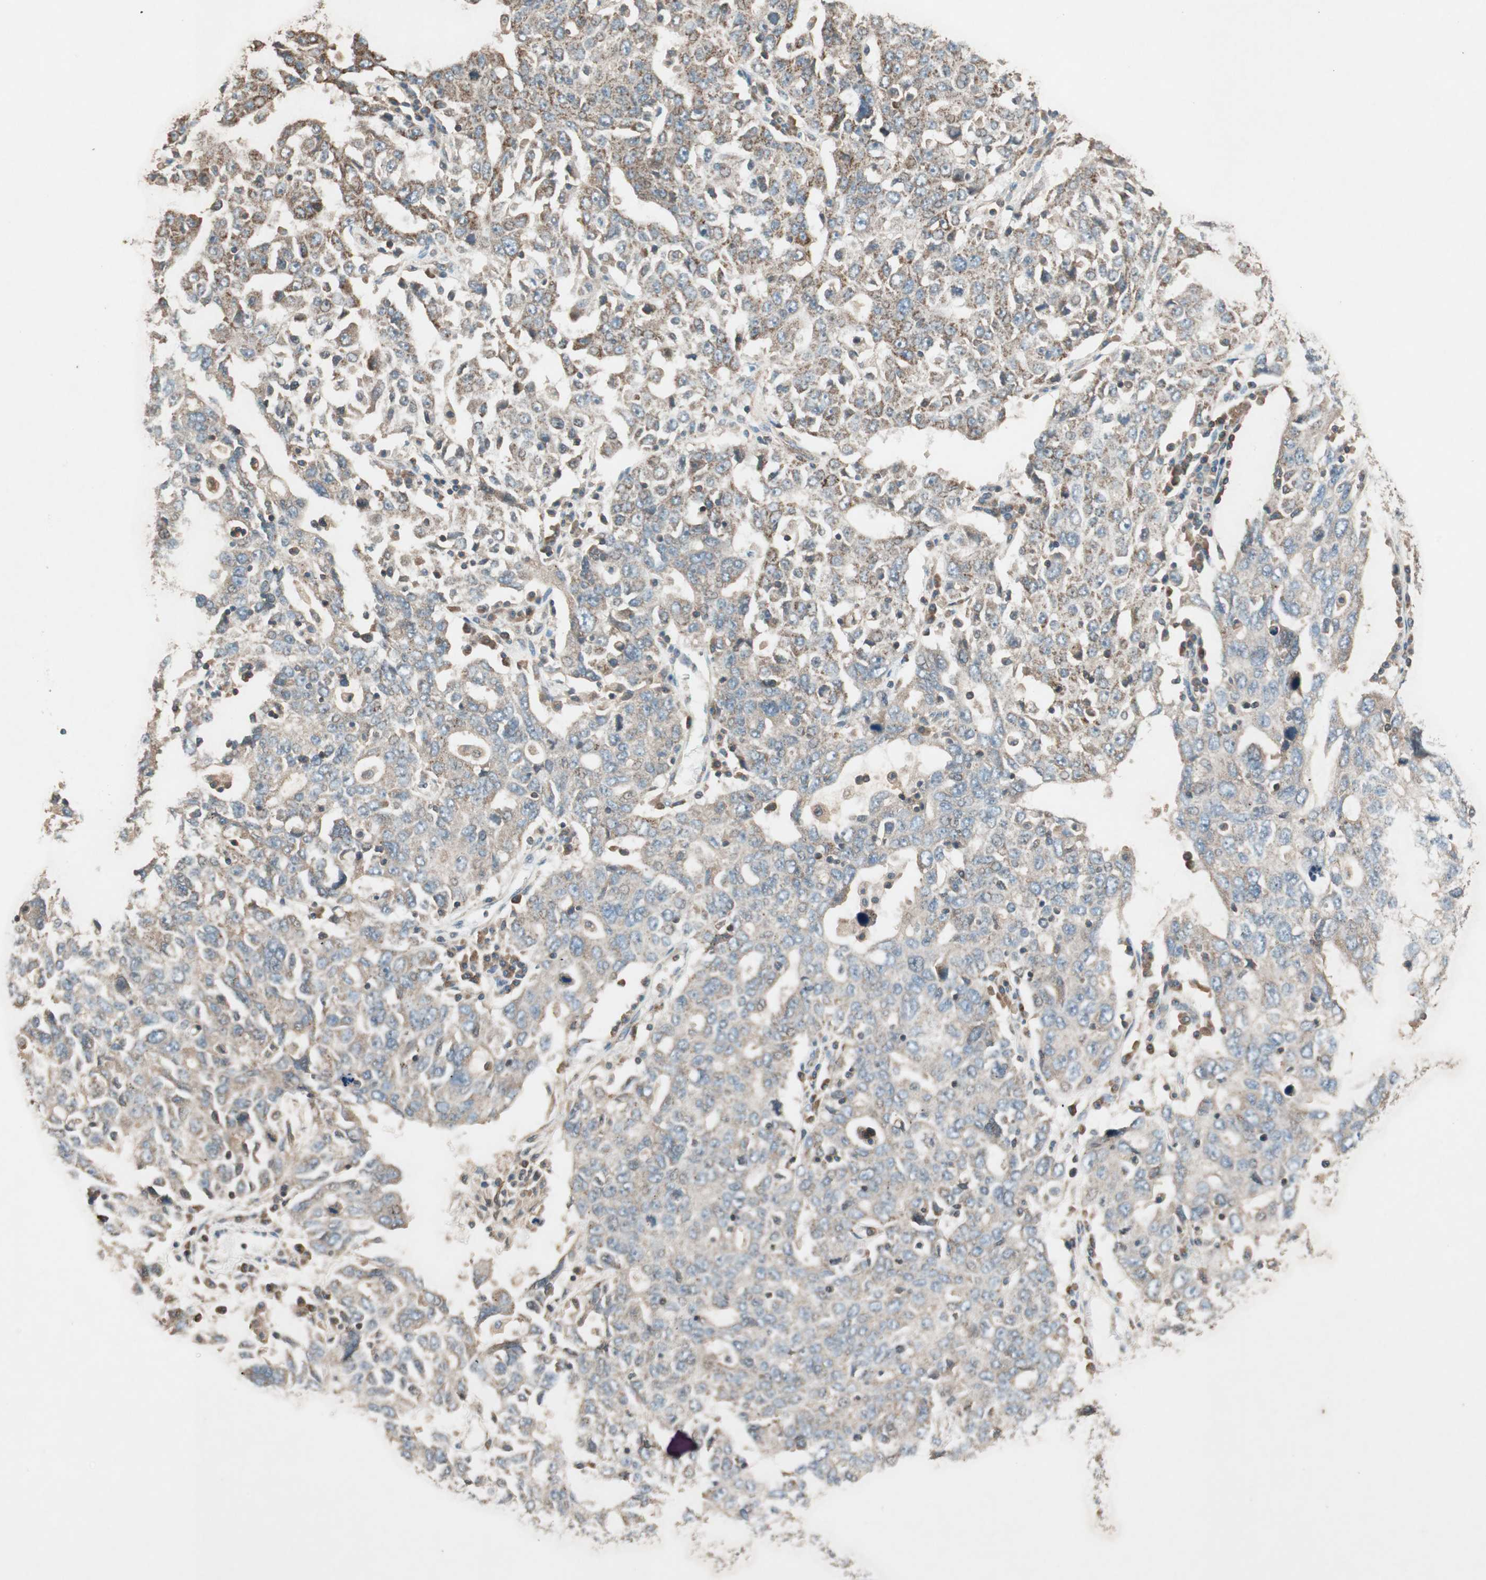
{"staining": {"intensity": "strong", "quantity": ">75%", "location": "cytoplasmic/membranous,nuclear"}, "tissue": "ovarian cancer", "cell_type": "Tumor cells", "image_type": "cancer", "snomed": [{"axis": "morphology", "description": "Carcinoma, endometroid"}, {"axis": "topography", "description": "Ovary"}], "caption": "Immunohistochemistry photomicrograph of neoplastic tissue: human ovarian cancer stained using immunohistochemistry (IHC) shows high levels of strong protein expression localized specifically in the cytoplasmic/membranous and nuclear of tumor cells, appearing as a cytoplasmic/membranous and nuclear brown color.", "gene": "CHADL", "patient": {"sex": "female", "age": 62}}